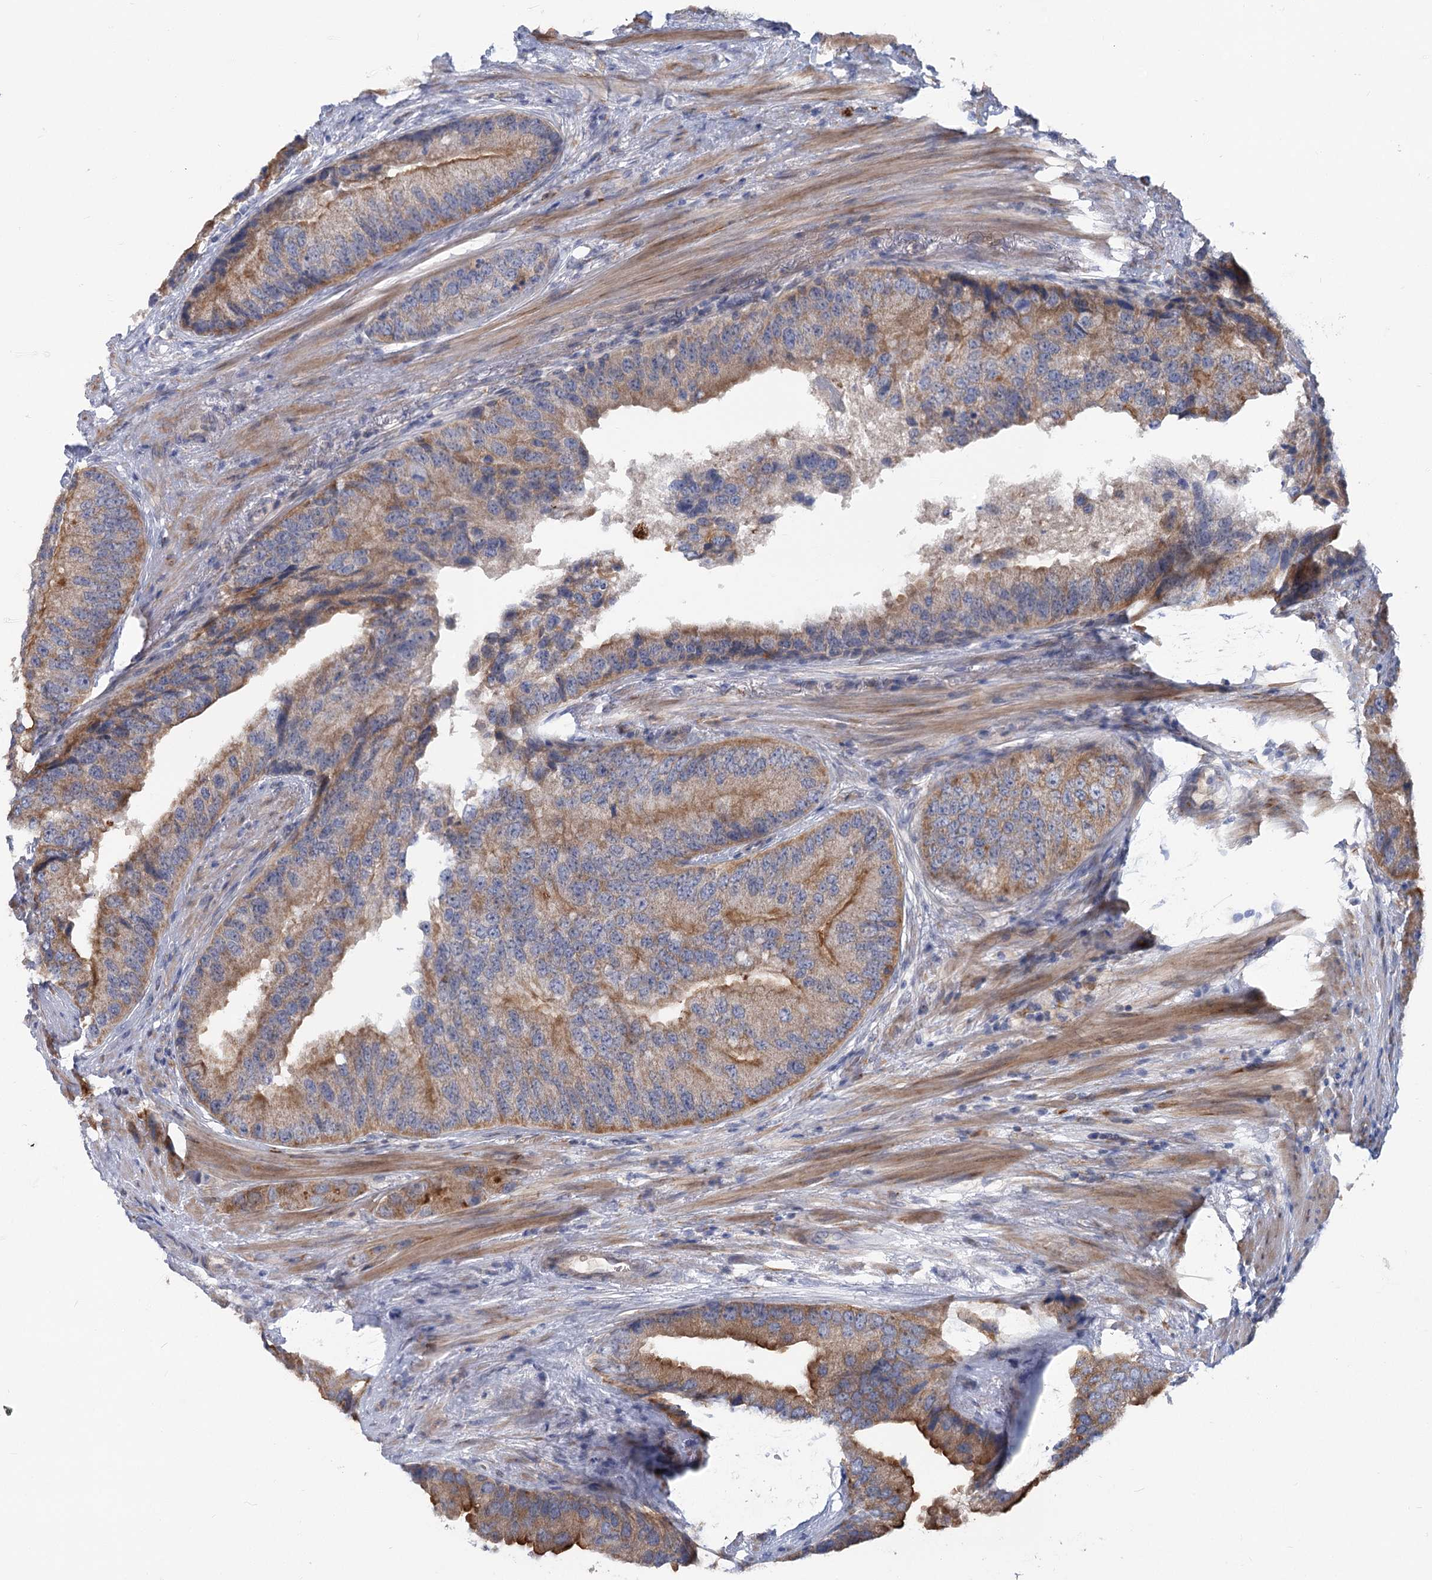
{"staining": {"intensity": "moderate", "quantity": ">75%", "location": "cytoplasmic/membranous"}, "tissue": "prostate cancer", "cell_type": "Tumor cells", "image_type": "cancer", "snomed": [{"axis": "morphology", "description": "Adenocarcinoma, High grade"}, {"axis": "topography", "description": "Prostate"}], "caption": "The image shows staining of prostate high-grade adenocarcinoma, revealing moderate cytoplasmic/membranous protein positivity (brown color) within tumor cells.", "gene": "CIB4", "patient": {"sex": "male", "age": 70}}